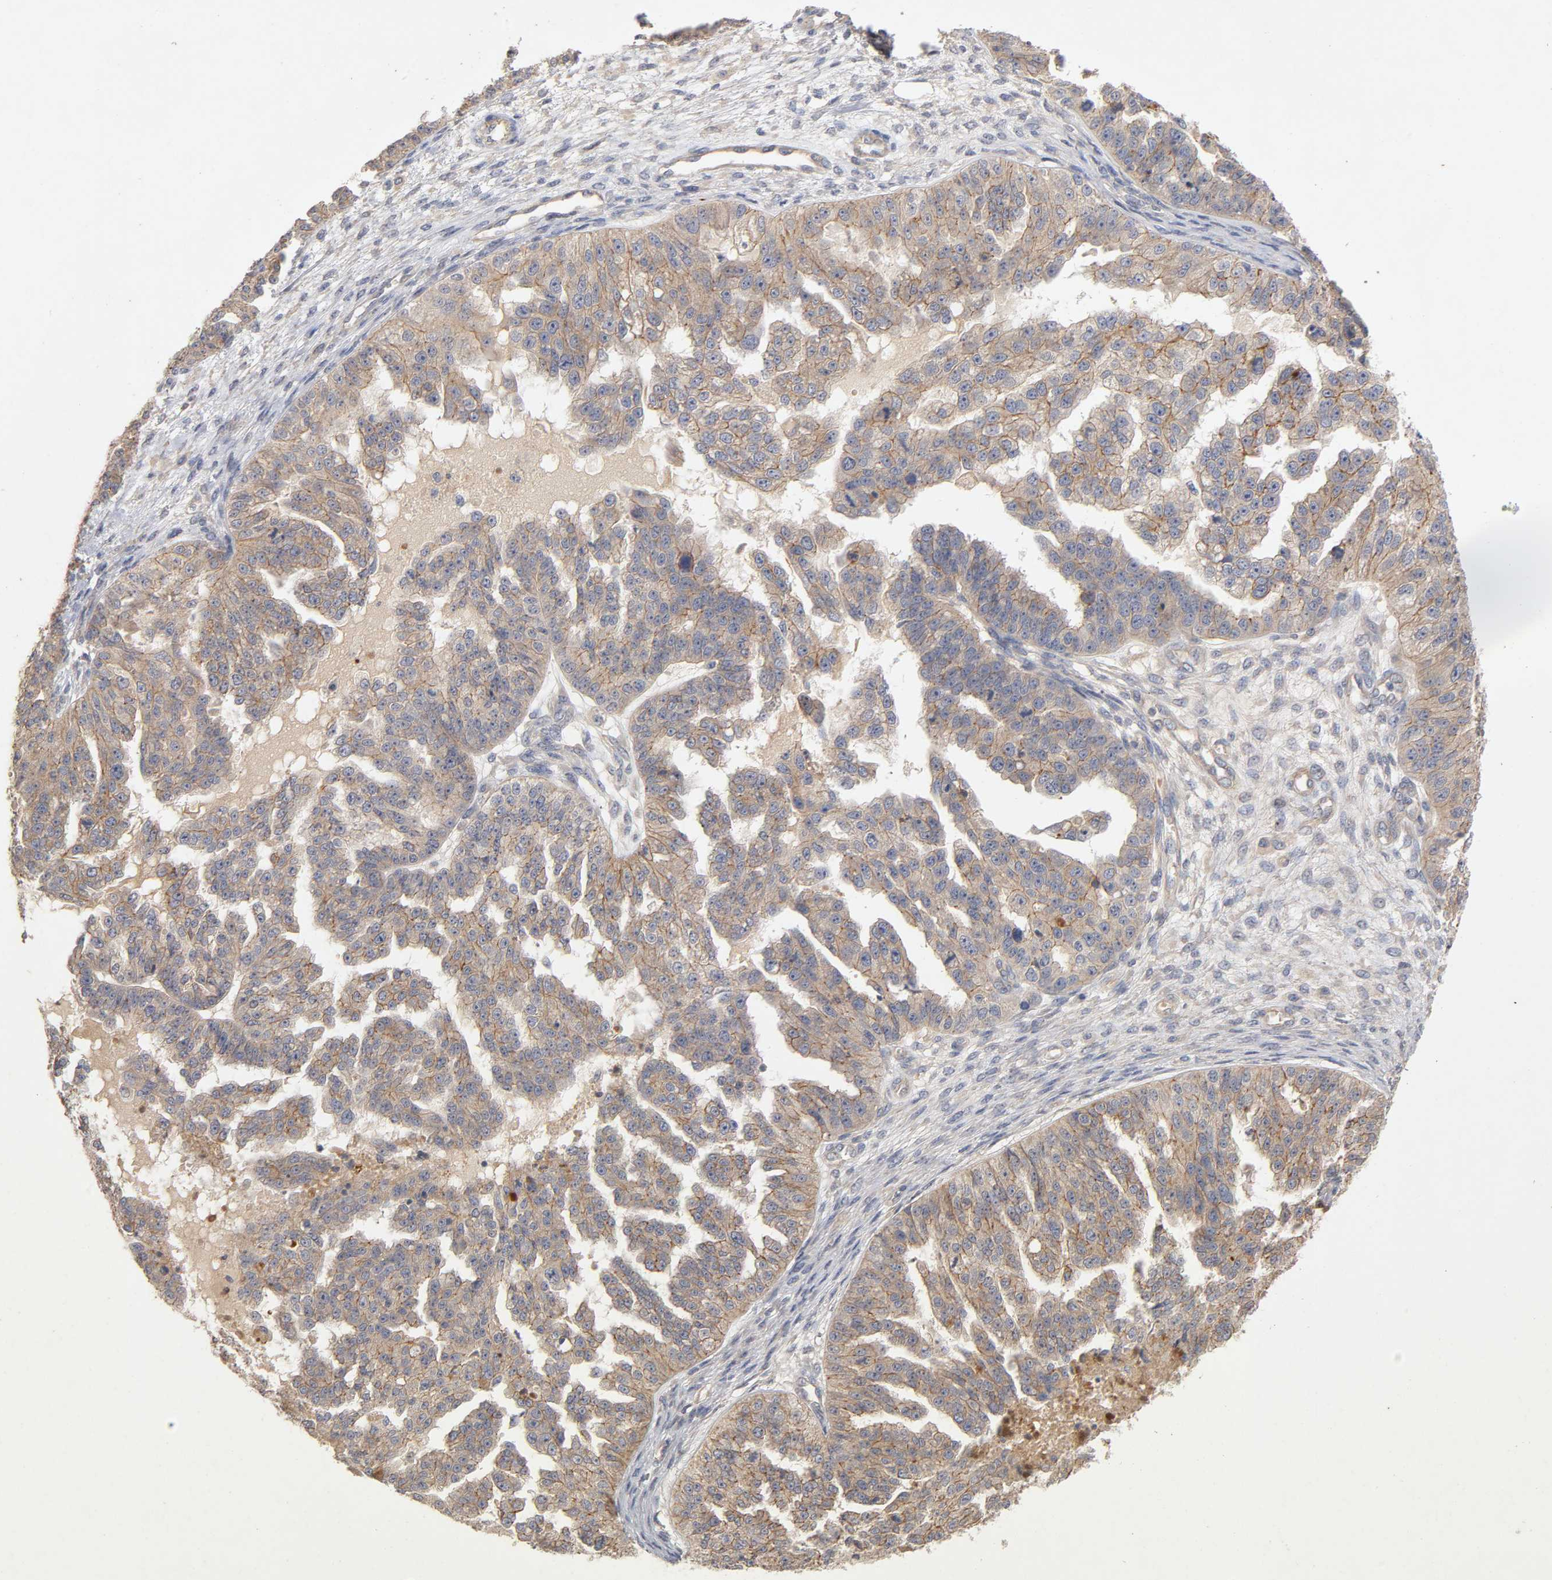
{"staining": {"intensity": "moderate", "quantity": ">75%", "location": "cytoplasmic/membranous"}, "tissue": "ovarian cancer", "cell_type": "Tumor cells", "image_type": "cancer", "snomed": [{"axis": "morphology", "description": "Cystadenocarcinoma, serous, NOS"}, {"axis": "topography", "description": "Ovary"}], "caption": "Immunohistochemistry (IHC) staining of ovarian cancer, which exhibits medium levels of moderate cytoplasmic/membranous expression in approximately >75% of tumor cells indicating moderate cytoplasmic/membranous protein expression. The staining was performed using DAB (brown) for protein detection and nuclei were counterstained in hematoxylin (blue).", "gene": "PDZD11", "patient": {"sex": "female", "age": 58}}